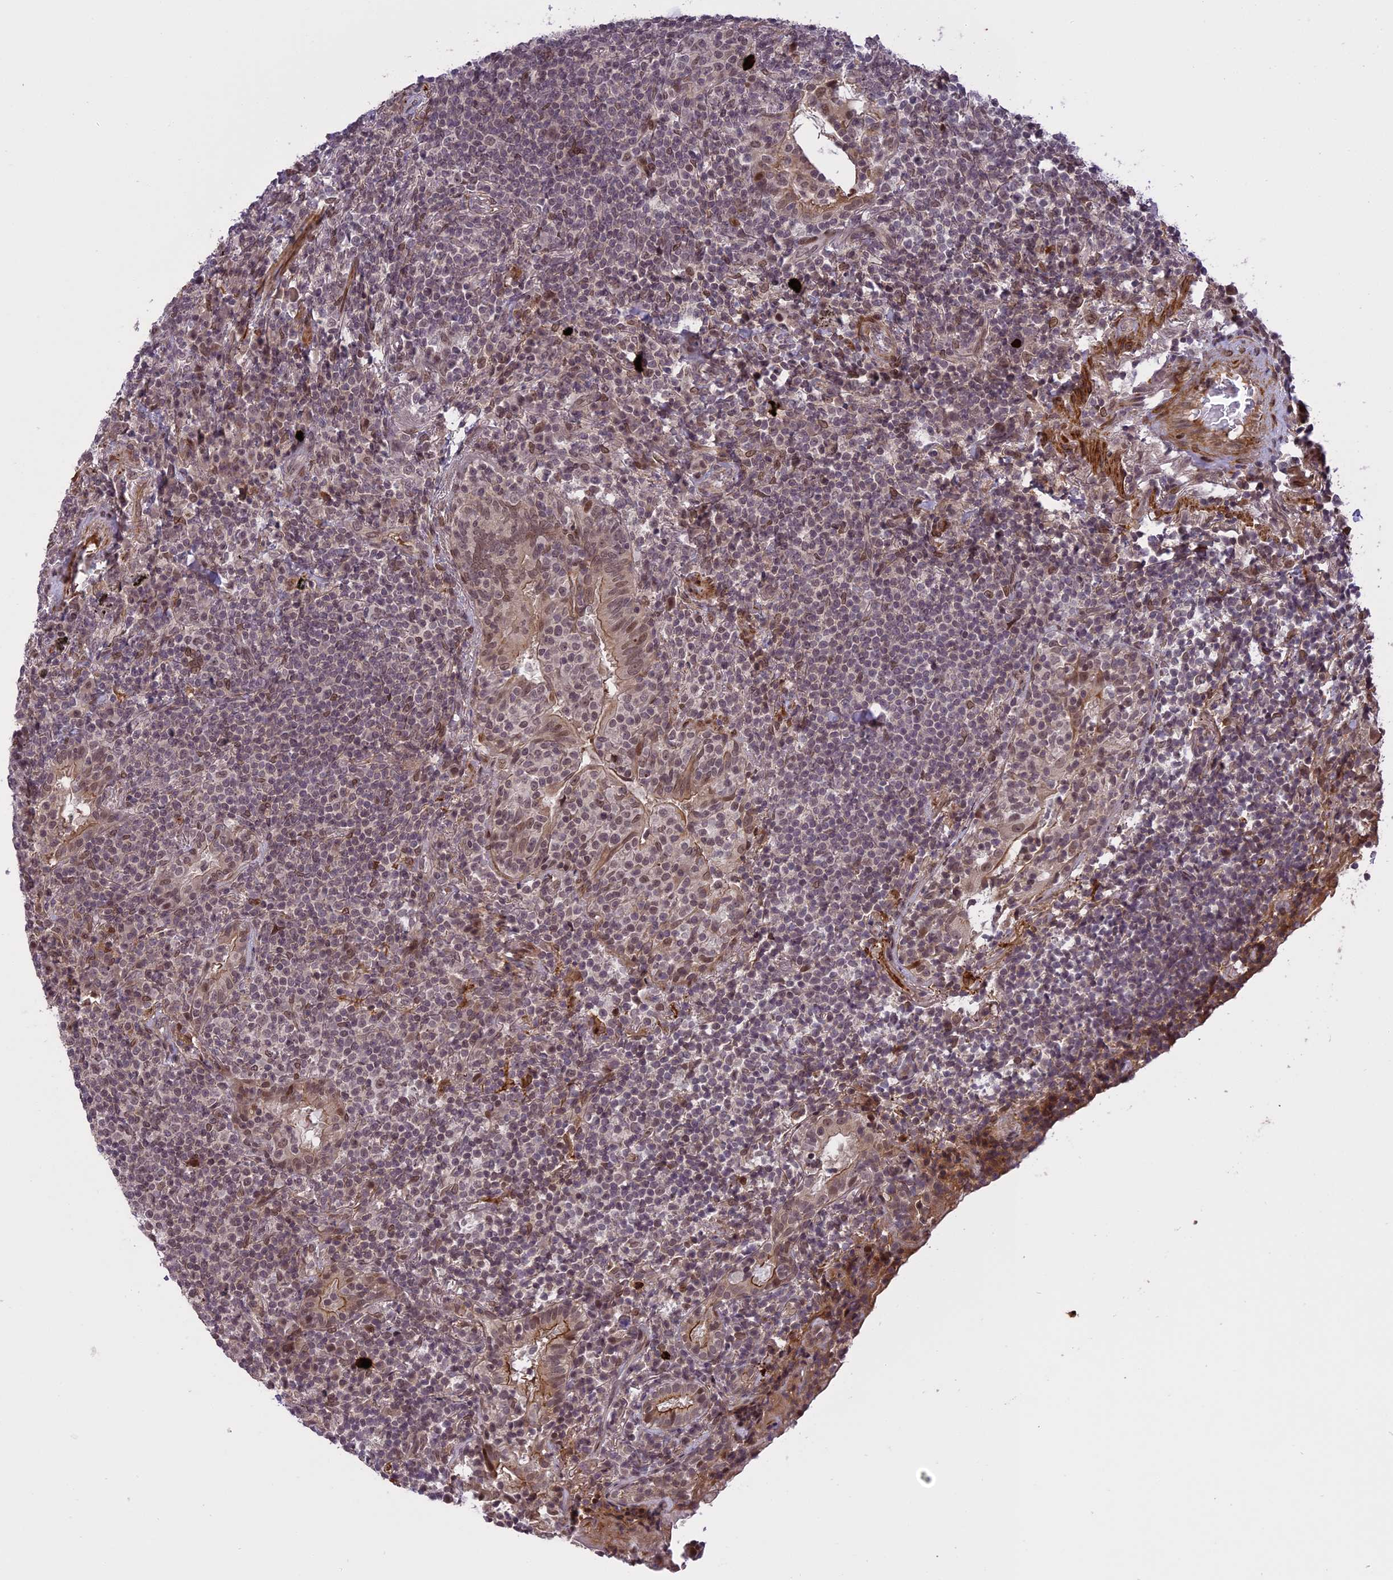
{"staining": {"intensity": "weak", "quantity": "25%-75%", "location": "nuclear"}, "tissue": "lymphoma", "cell_type": "Tumor cells", "image_type": "cancer", "snomed": [{"axis": "morphology", "description": "Malignant lymphoma, non-Hodgkin's type, Low grade"}, {"axis": "topography", "description": "Lung"}], "caption": "DAB immunohistochemical staining of human lymphoma demonstrates weak nuclear protein positivity in approximately 25%-75% of tumor cells.", "gene": "PRELID2", "patient": {"sex": "female", "age": 71}}